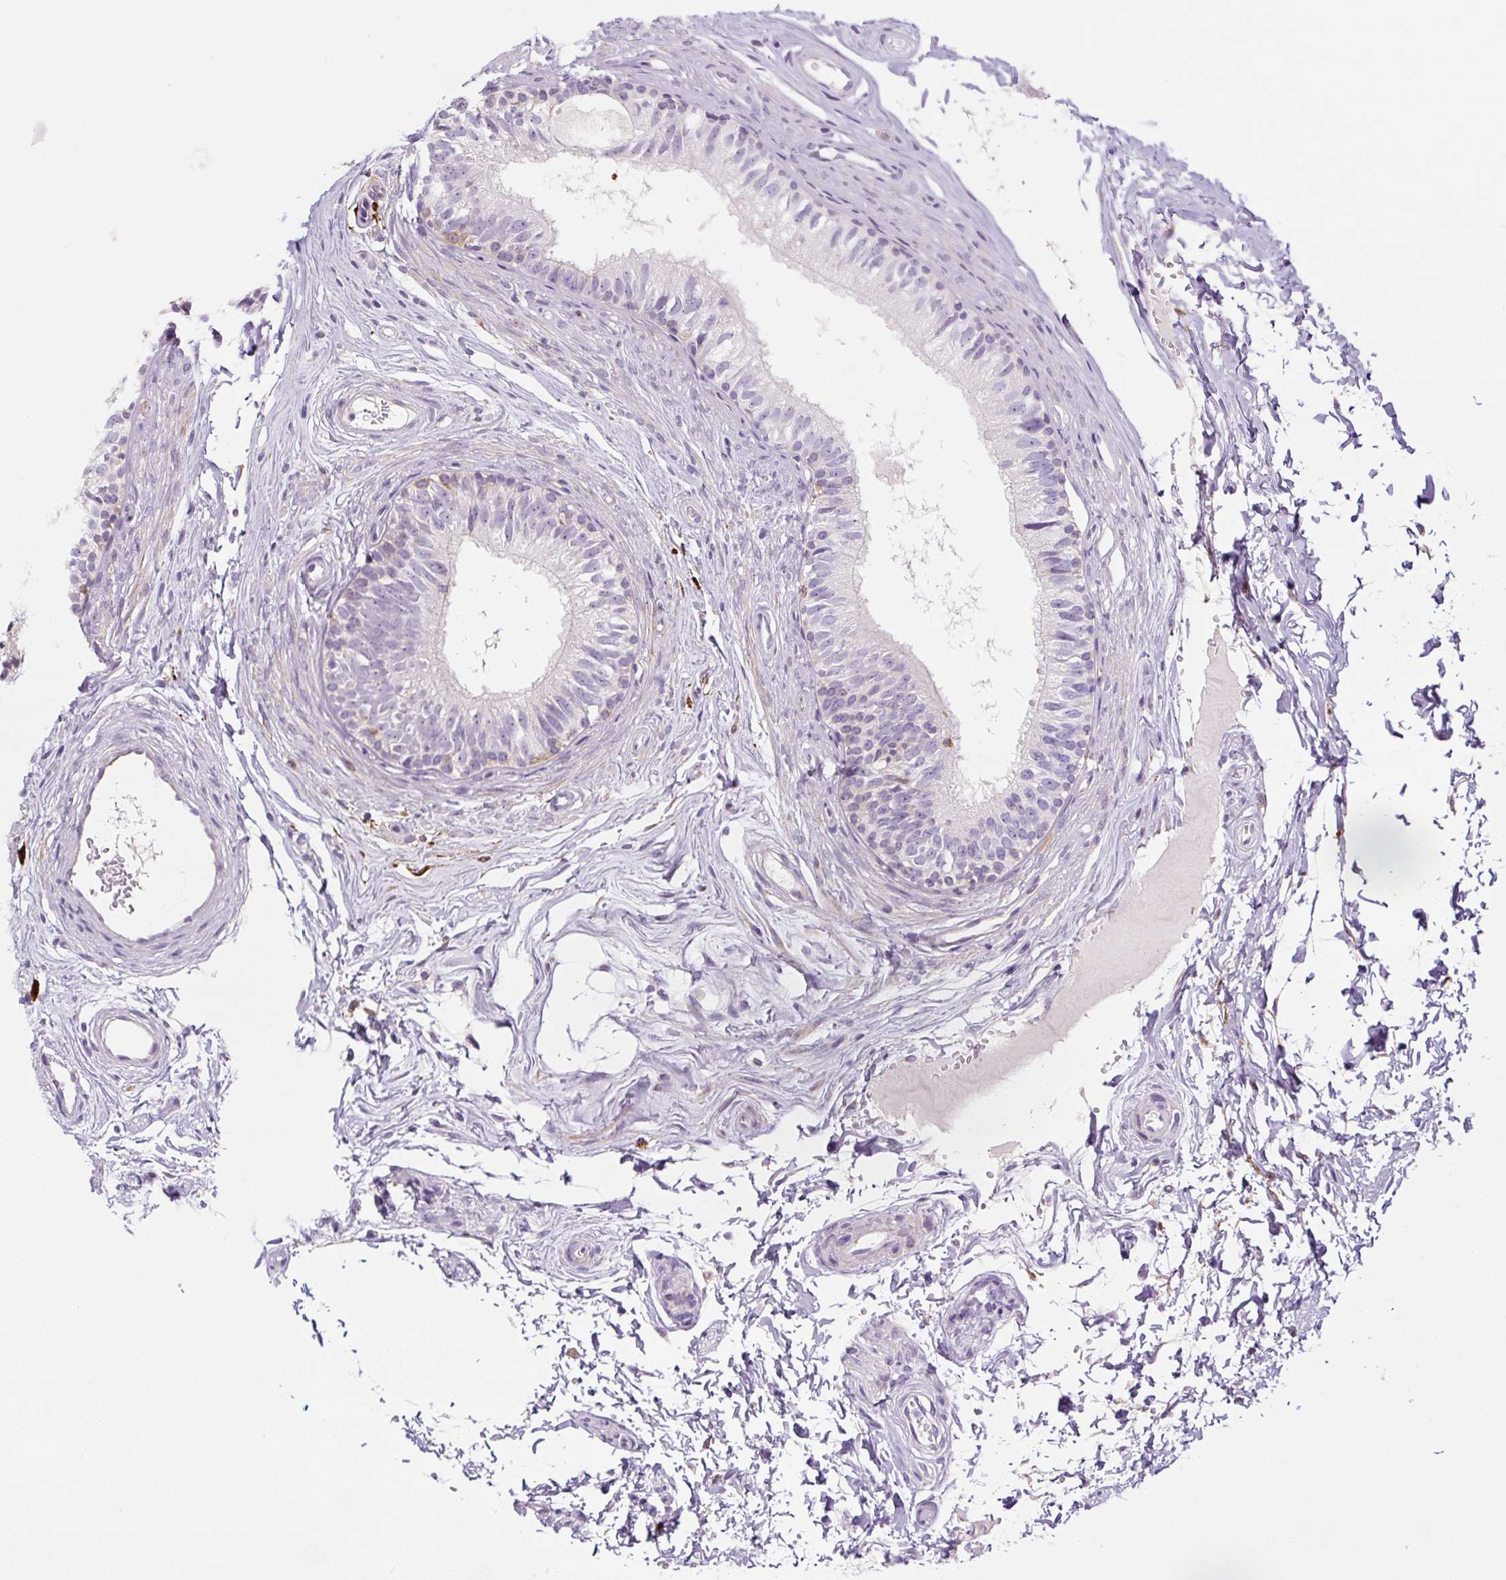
{"staining": {"intensity": "negative", "quantity": "none", "location": "none"}, "tissue": "epididymis", "cell_type": "Glandular cells", "image_type": "normal", "snomed": [{"axis": "morphology", "description": "Normal tissue, NOS"}, {"axis": "topography", "description": "Epididymis"}], "caption": "The micrograph reveals no significant staining in glandular cells of epididymis.", "gene": "FUT10", "patient": {"sex": "male", "age": 45}}